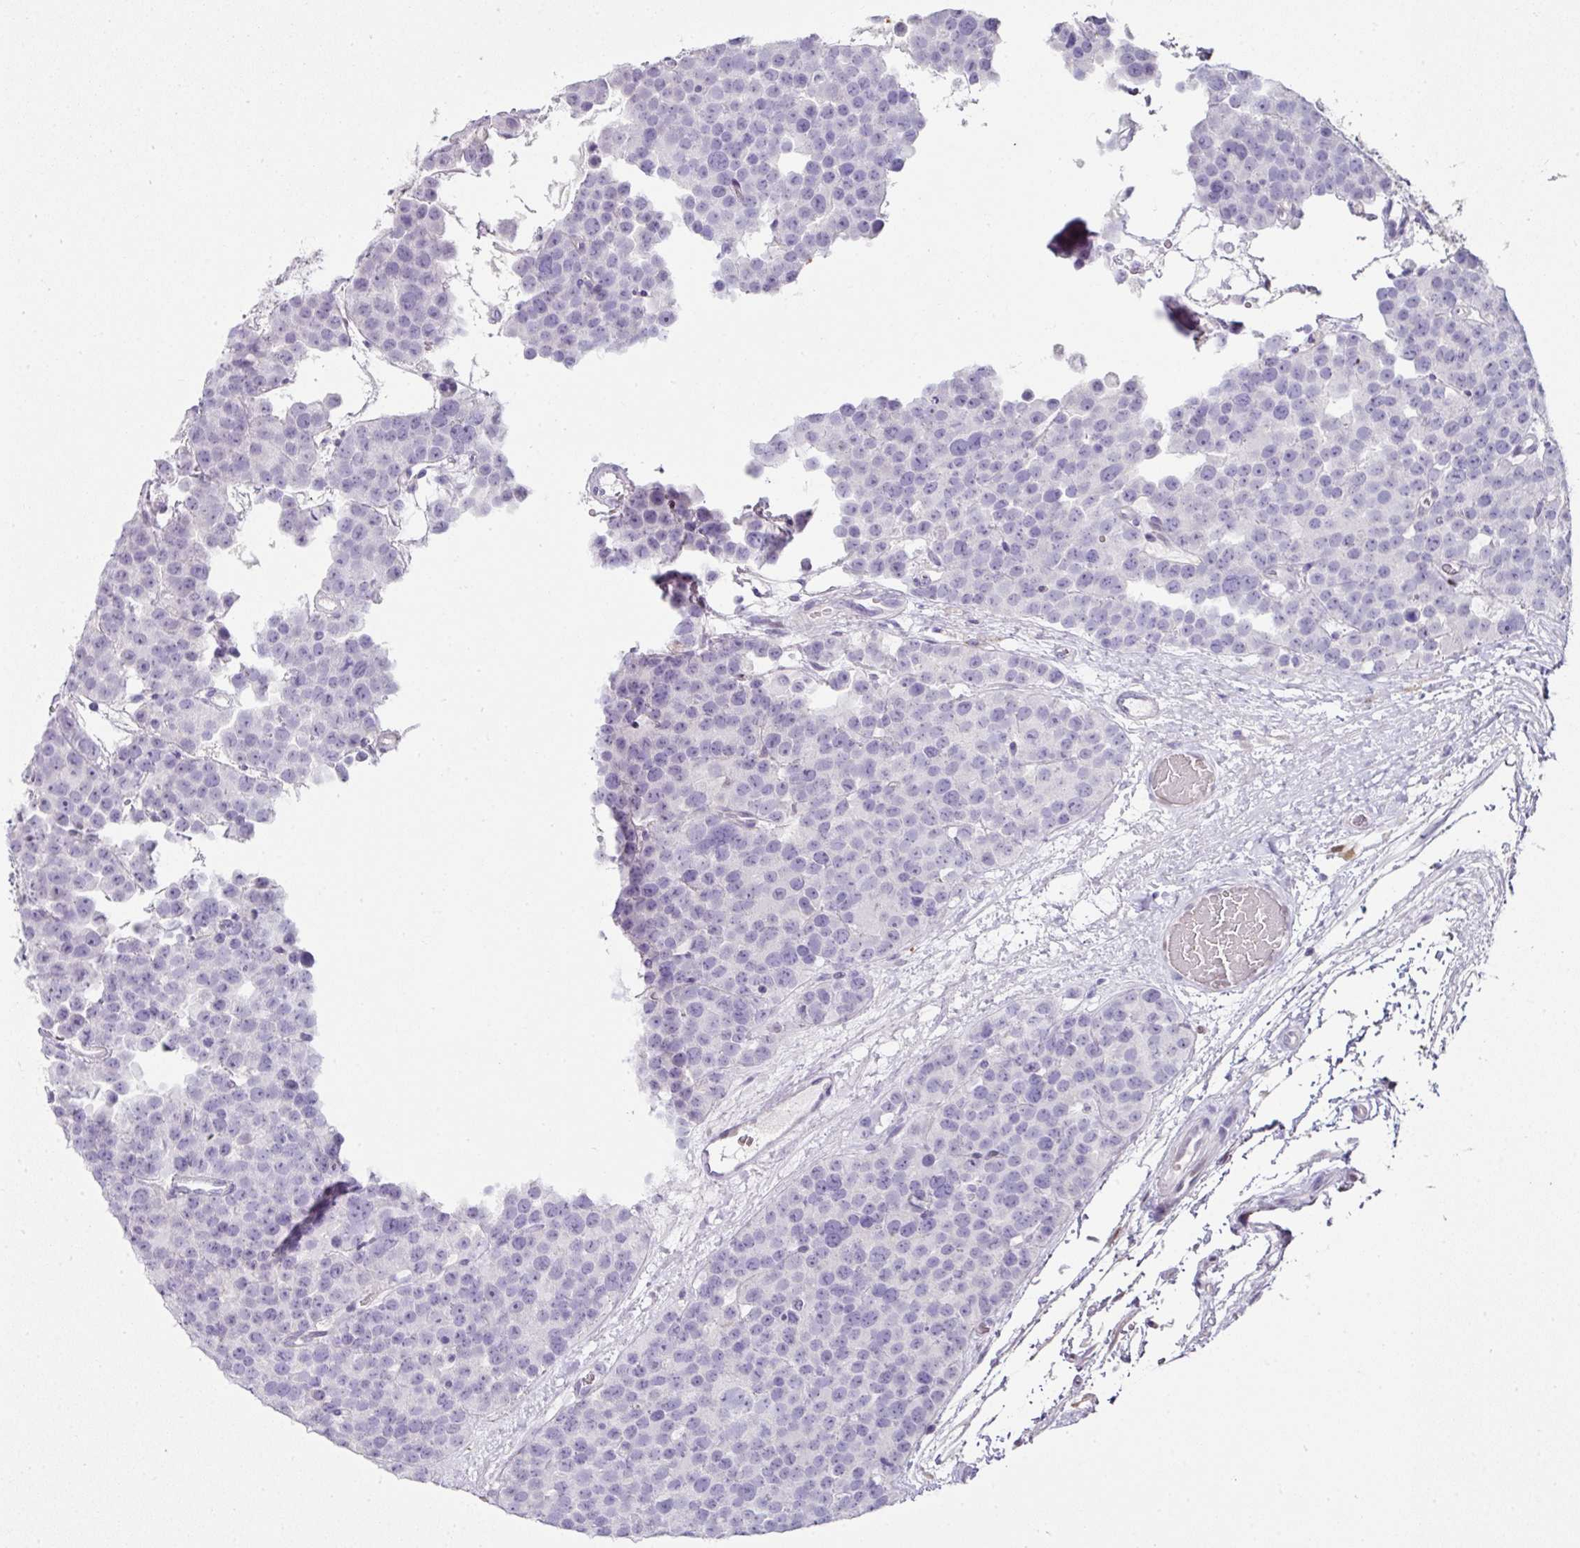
{"staining": {"intensity": "negative", "quantity": "none", "location": "none"}, "tissue": "testis cancer", "cell_type": "Tumor cells", "image_type": "cancer", "snomed": [{"axis": "morphology", "description": "Seminoma, NOS"}, {"axis": "topography", "description": "Testis"}], "caption": "Immunohistochemistry (IHC) image of testis cancer stained for a protein (brown), which reveals no staining in tumor cells. (Stains: DAB (3,3'-diaminobenzidine) immunohistochemistry (IHC) with hematoxylin counter stain, Microscopy: brightfield microscopy at high magnification).", "gene": "ANKRD18A", "patient": {"sex": "male", "age": 71}}